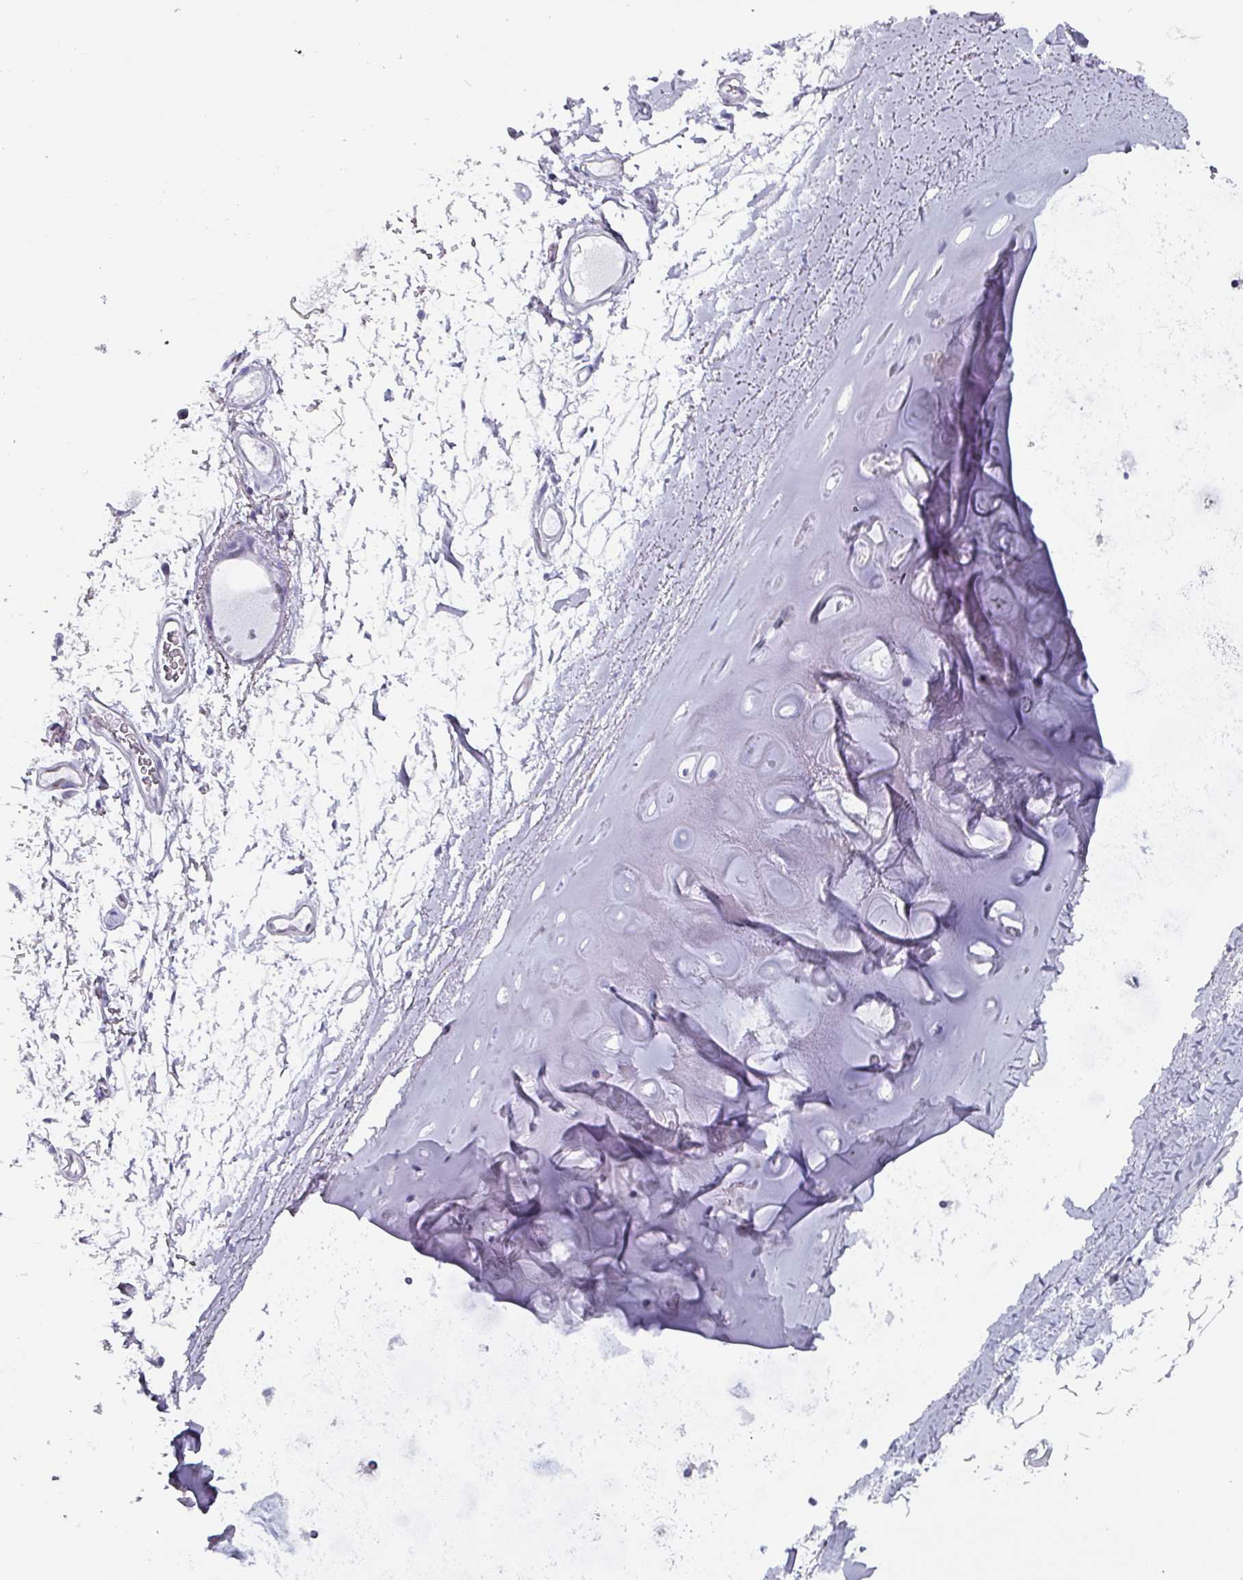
{"staining": {"intensity": "negative", "quantity": "none", "location": "none"}, "tissue": "soft tissue", "cell_type": "Chondrocytes", "image_type": "normal", "snomed": [{"axis": "morphology", "description": "Normal tissue, NOS"}, {"axis": "topography", "description": "Cartilage tissue"}, {"axis": "topography", "description": "Bronchus"}], "caption": "Soft tissue was stained to show a protein in brown. There is no significant staining in chondrocytes. Brightfield microscopy of IHC stained with DAB (3,3'-diaminobenzidine) (brown) and hematoxylin (blue), captured at high magnification.", "gene": "ZNF816", "patient": {"sex": "female", "age": 72}}